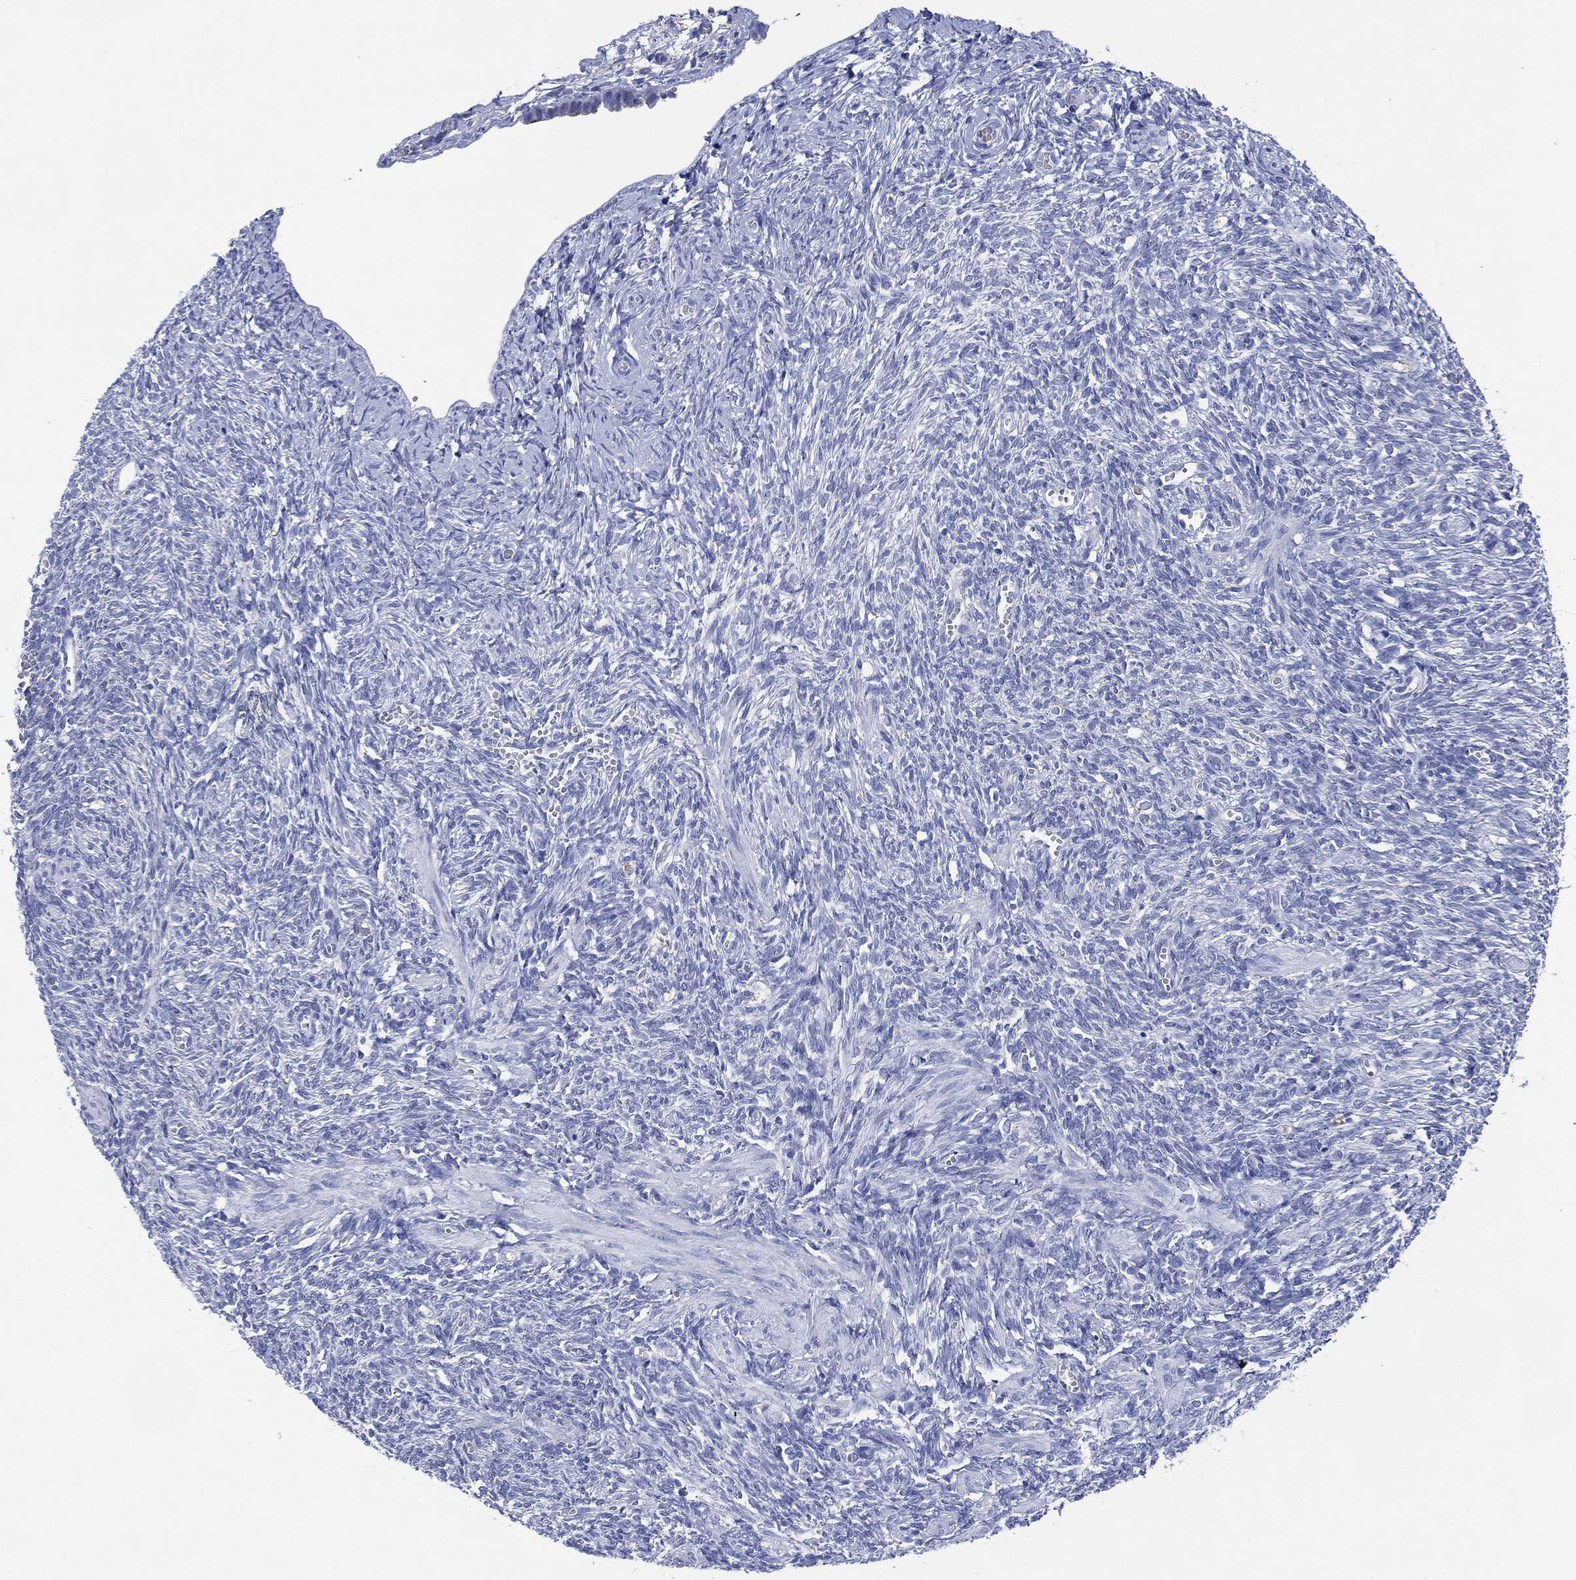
{"staining": {"intensity": "negative", "quantity": "none", "location": "none"}, "tissue": "ovary", "cell_type": "Follicle cells", "image_type": "normal", "snomed": [{"axis": "morphology", "description": "Normal tissue, NOS"}, {"axis": "topography", "description": "Ovary"}], "caption": "Follicle cells show no significant staining in benign ovary. (Immunohistochemistry, brightfield microscopy, high magnification).", "gene": "CHRNA3", "patient": {"sex": "female", "age": 43}}